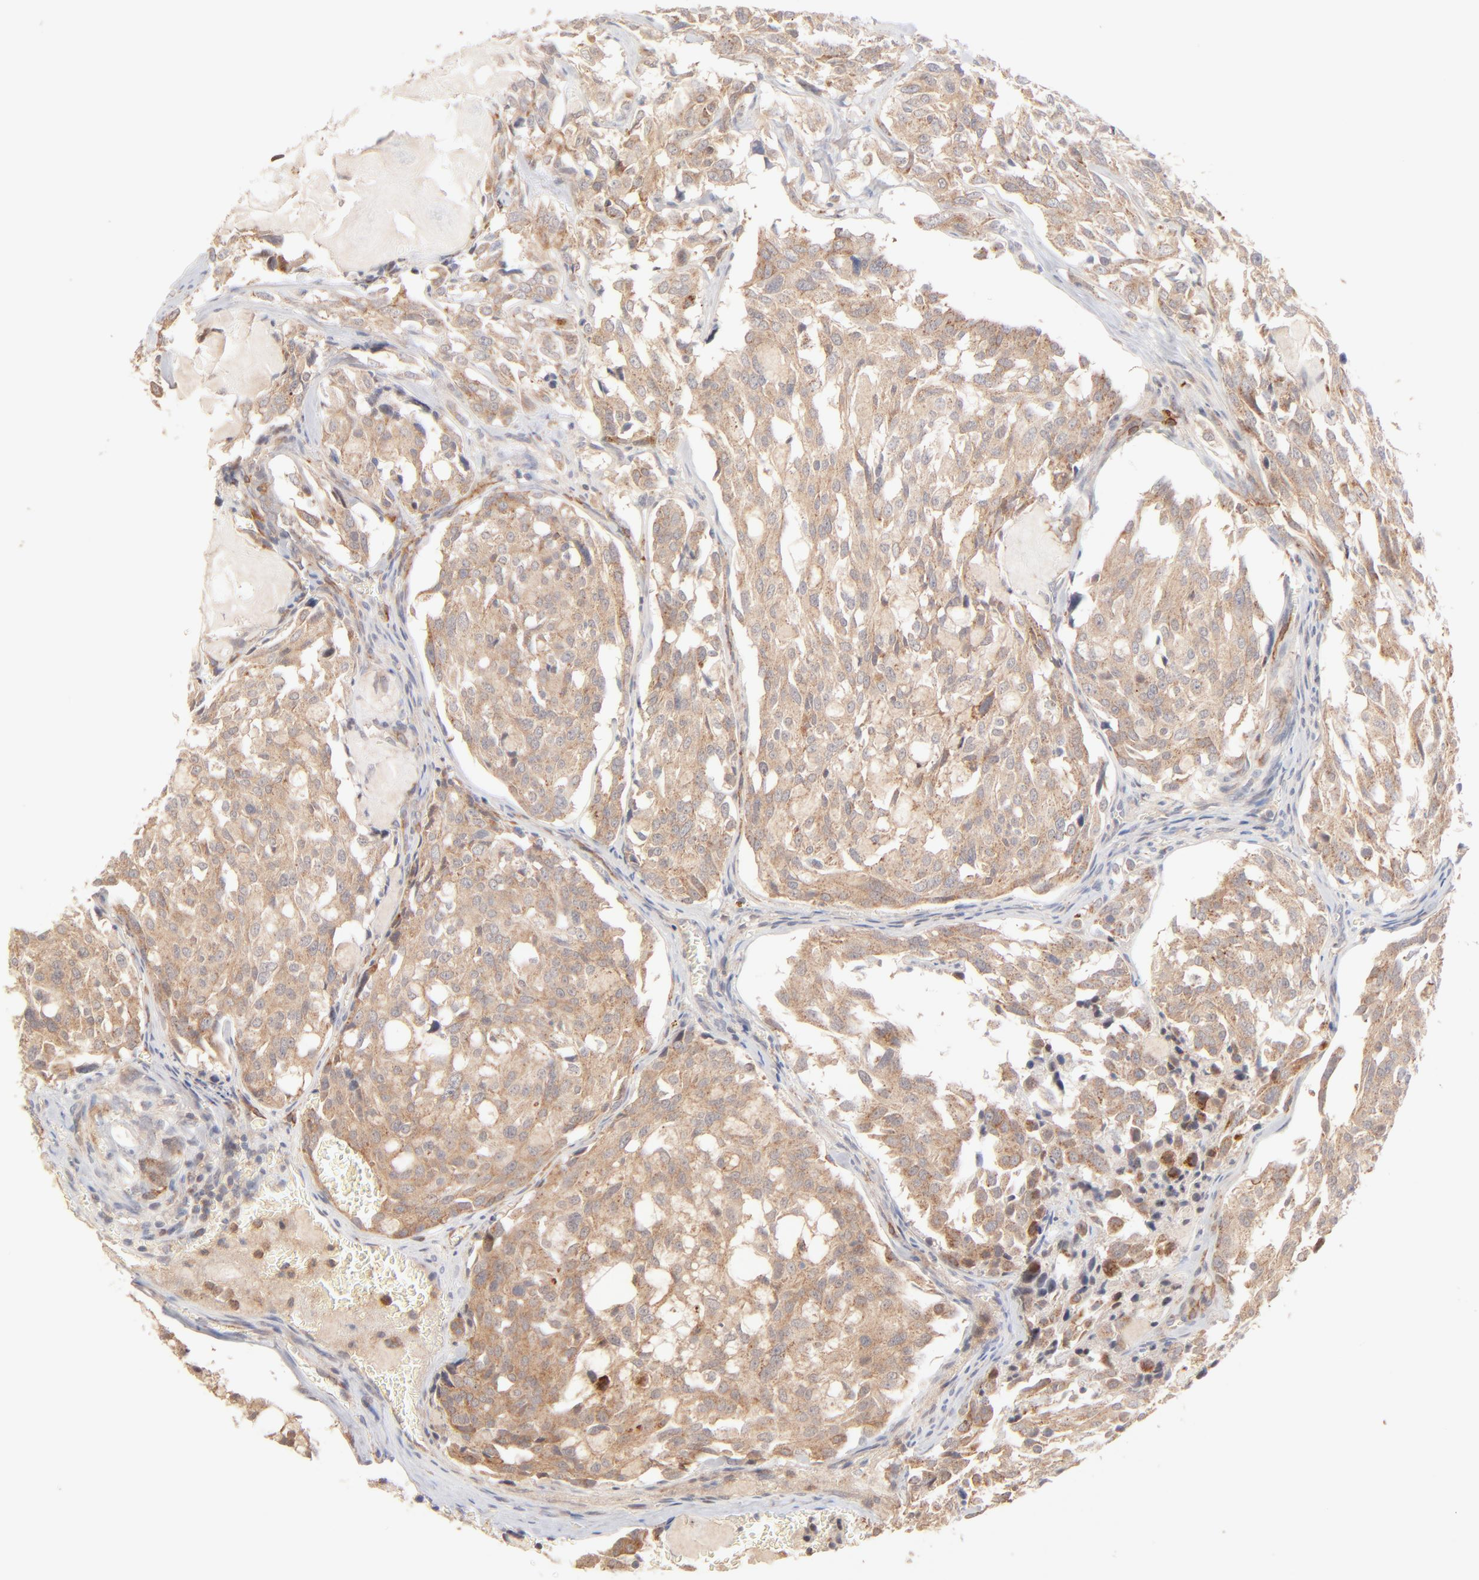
{"staining": {"intensity": "moderate", "quantity": ">75%", "location": "cytoplasmic/membranous"}, "tissue": "thyroid cancer", "cell_type": "Tumor cells", "image_type": "cancer", "snomed": [{"axis": "morphology", "description": "Carcinoma, NOS"}, {"axis": "morphology", "description": "Carcinoid, malignant, NOS"}, {"axis": "topography", "description": "Thyroid gland"}], "caption": "Protein expression analysis of thyroid malignant carcinoid demonstrates moderate cytoplasmic/membranous expression in approximately >75% of tumor cells.", "gene": "CSPG4", "patient": {"sex": "male", "age": 33}}